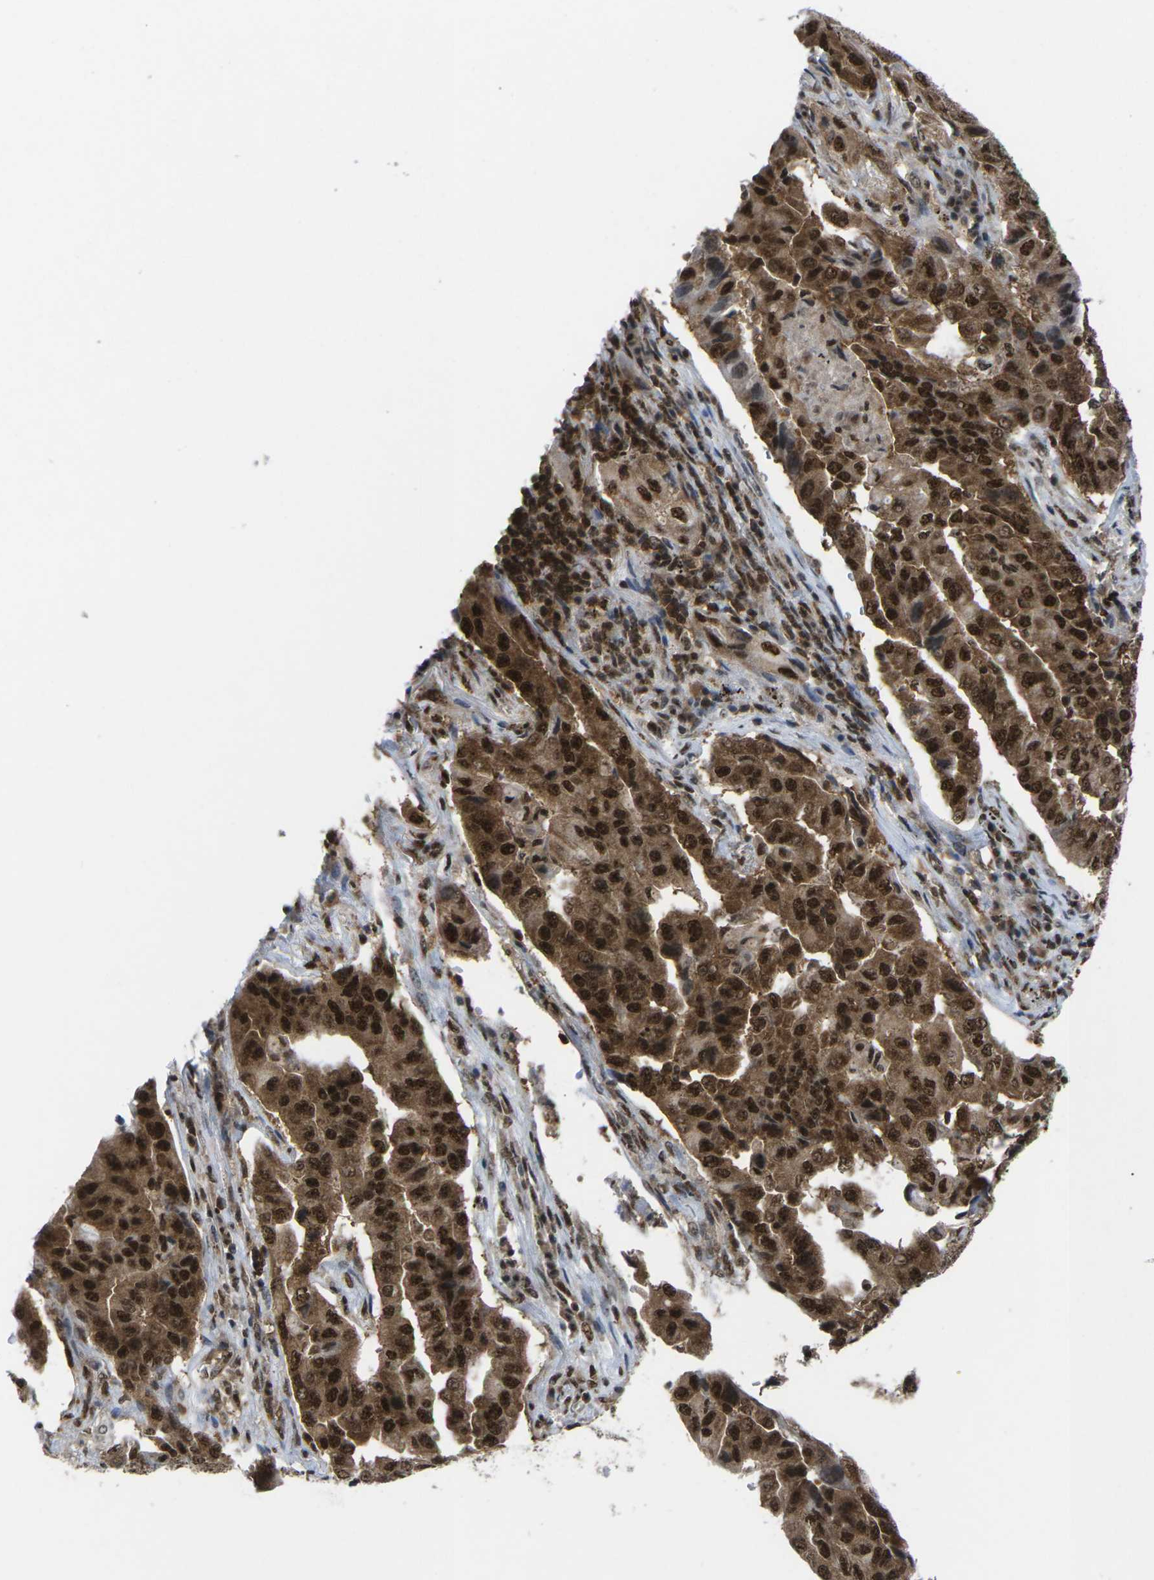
{"staining": {"intensity": "strong", "quantity": ">75%", "location": "cytoplasmic/membranous,nuclear"}, "tissue": "lung cancer", "cell_type": "Tumor cells", "image_type": "cancer", "snomed": [{"axis": "morphology", "description": "Adenocarcinoma, NOS"}, {"axis": "topography", "description": "Lung"}], "caption": "Lung cancer (adenocarcinoma) stained for a protein (brown) displays strong cytoplasmic/membranous and nuclear positive positivity in about >75% of tumor cells.", "gene": "MAGOH", "patient": {"sex": "female", "age": 65}}